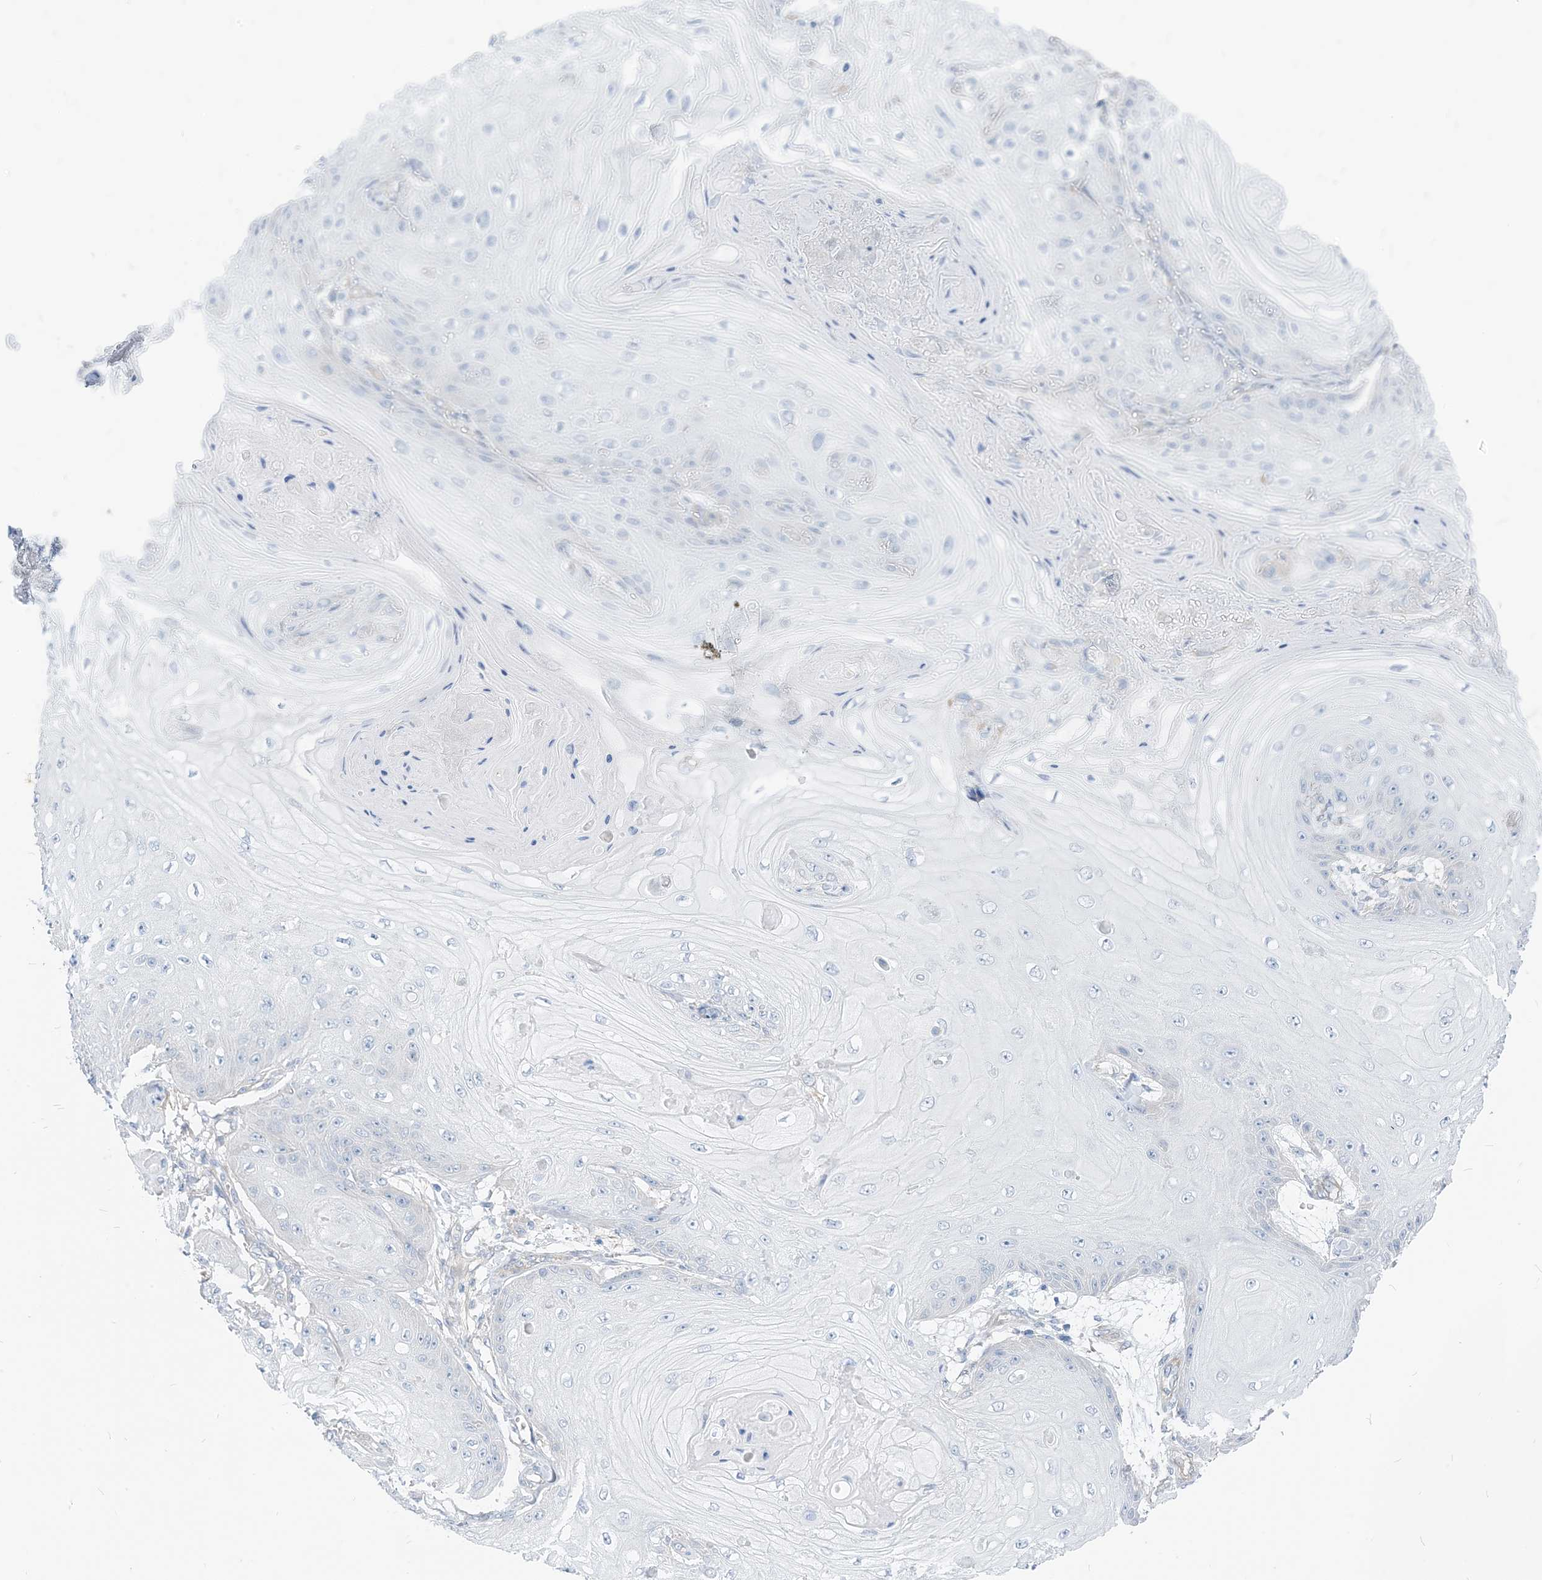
{"staining": {"intensity": "negative", "quantity": "none", "location": "none"}, "tissue": "skin cancer", "cell_type": "Tumor cells", "image_type": "cancer", "snomed": [{"axis": "morphology", "description": "Squamous cell carcinoma, NOS"}, {"axis": "topography", "description": "Skin"}], "caption": "An immunohistochemistry (IHC) image of skin cancer is shown. There is no staining in tumor cells of skin cancer.", "gene": "PLEKHA3", "patient": {"sex": "male", "age": 74}}